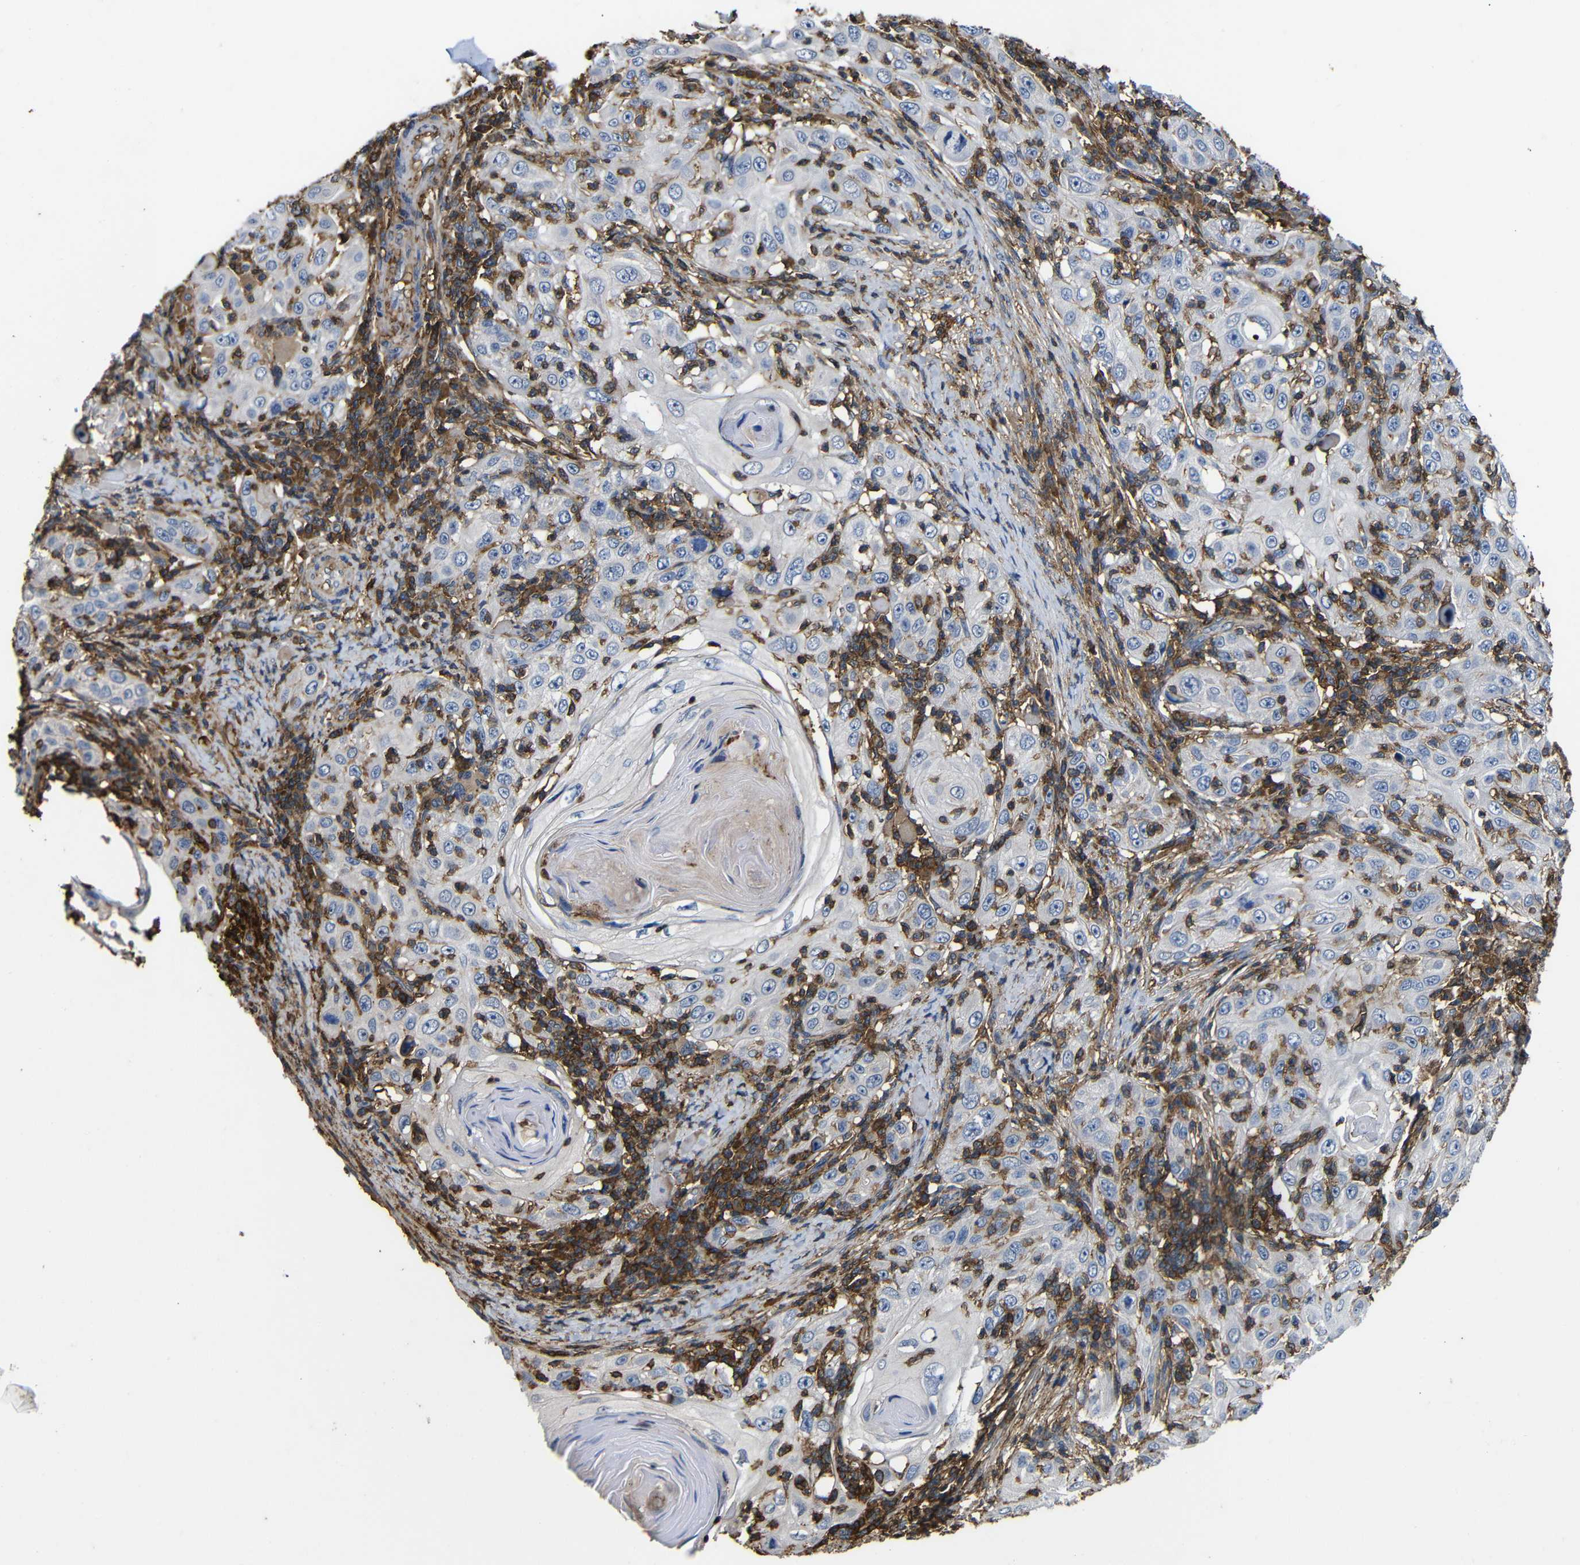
{"staining": {"intensity": "negative", "quantity": "none", "location": "none"}, "tissue": "skin cancer", "cell_type": "Tumor cells", "image_type": "cancer", "snomed": [{"axis": "morphology", "description": "Squamous cell carcinoma, NOS"}, {"axis": "topography", "description": "Skin"}], "caption": "Histopathology image shows no significant protein staining in tumor cells of skin cancer. (DAB IHC, high magnification).", "gene": "PI4KA", "patient": {"sex": "female", "age": 88}}